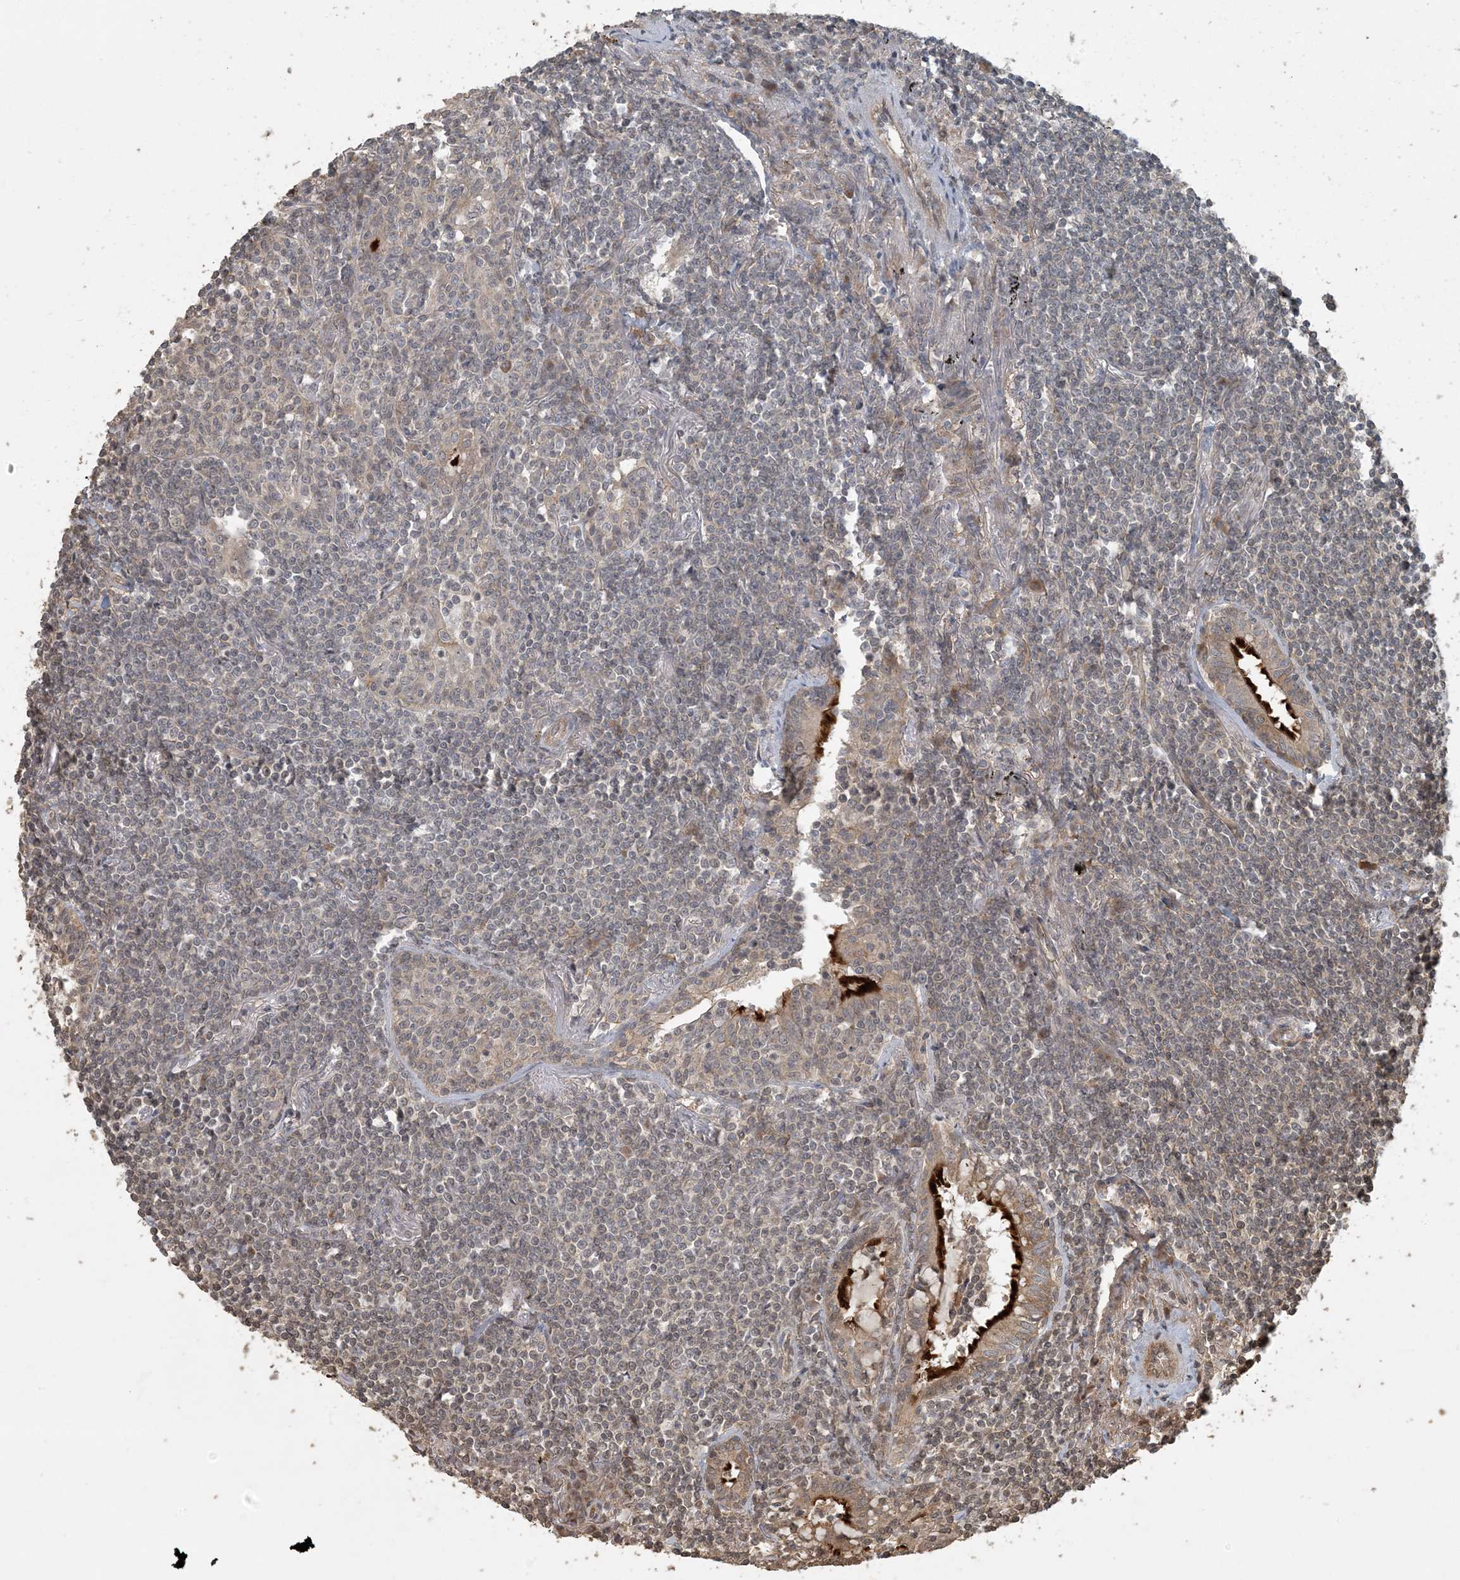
{"staining": {"intensity": "negative", "quantity": "none", "location": "none"}, "tissue": "lymphoma", "cell_type": "Tumor cells", "image_type": "cancer", "snomed": [{"axis": "morphology", "description": "Malignant lymphoma, non-Hodgkin's type, Low grade"}, {"axis": "topography", "description": "Lung"}], "caption": "Human low-grade malignant lymphoma, non-Hodgkin's type stained for a protein using IHC reveals no staining in tumor cells.", "gene": "AK9", "patient": {"sex": "female", "age": 71}}